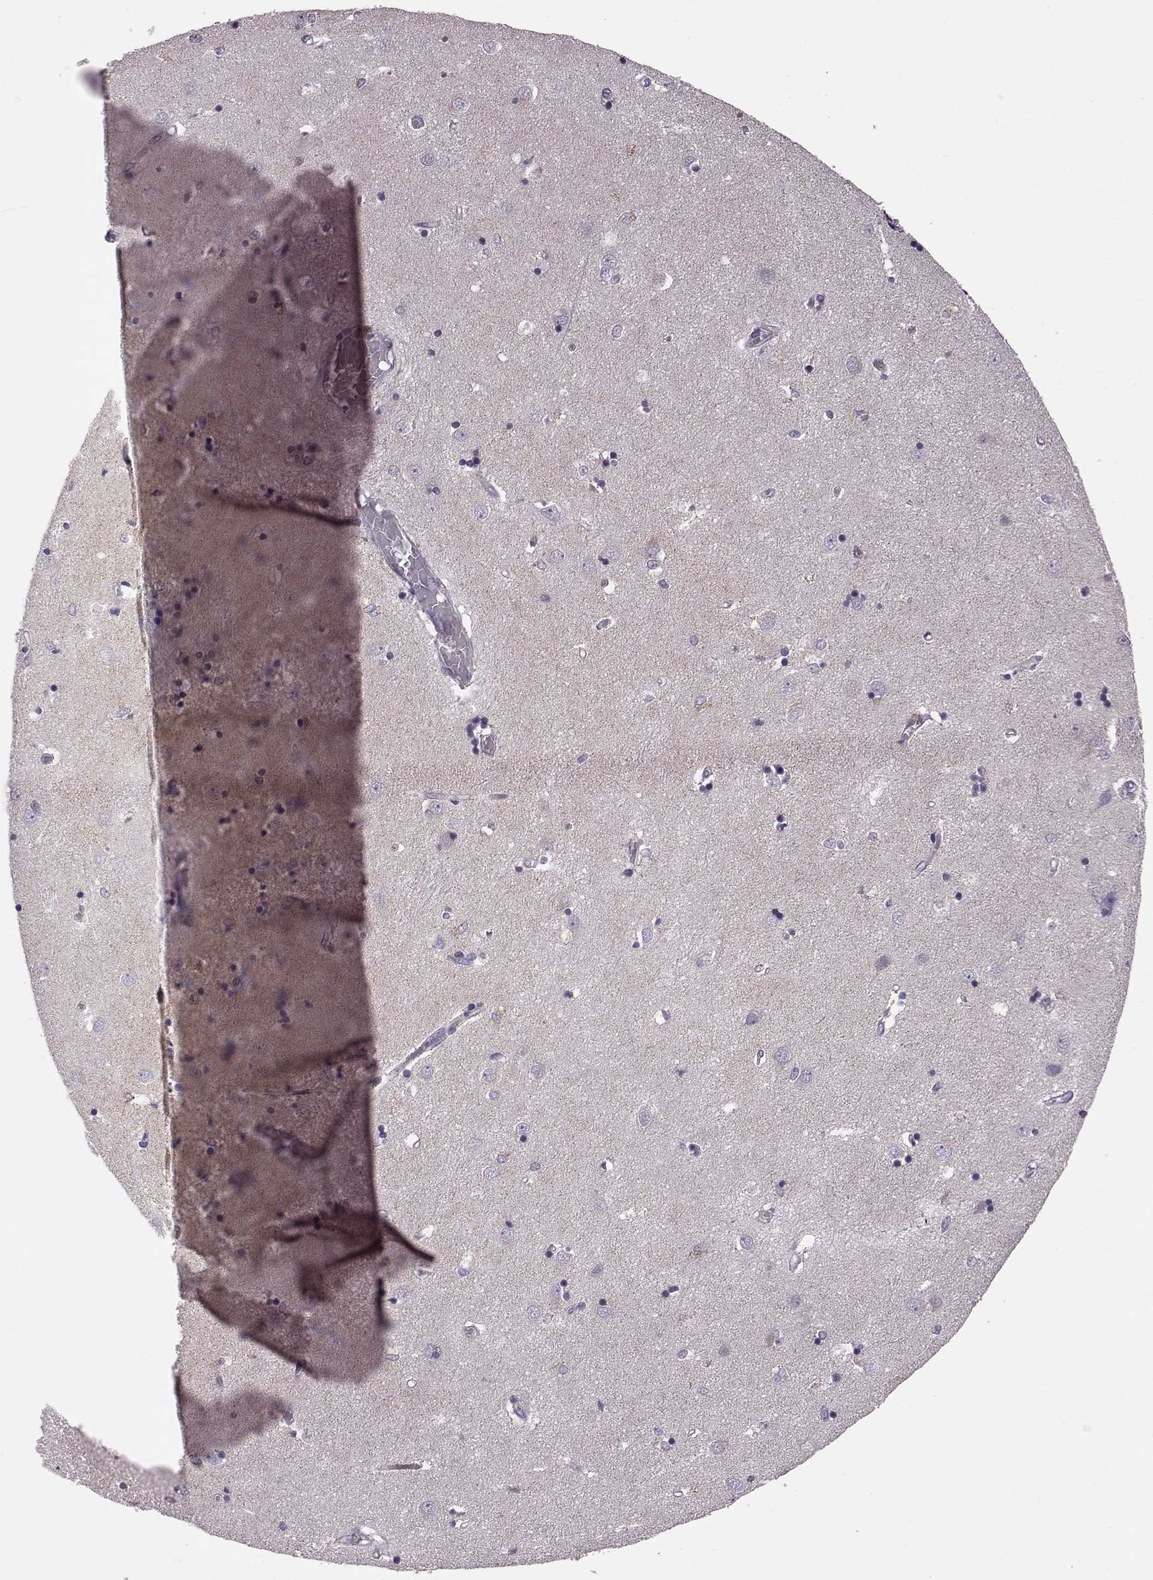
{"staining": {"intensity": "negative", "quantity": "none", "location": "none"}, "tissue": "caudate", "cell_type": "Glial cells", "image_type": "normal", "snomed": [{"axis": "morphology", "description": "Normal tissue, NOS"}, {"axis": "topography", "description": "Lateral ventricle wall"}], "caption": "Immunohistochemistry of benign human caudate reveals no staining in glial cells.", "gene": "RIMS2", "patient": {"sex": "male", "age": 54}}